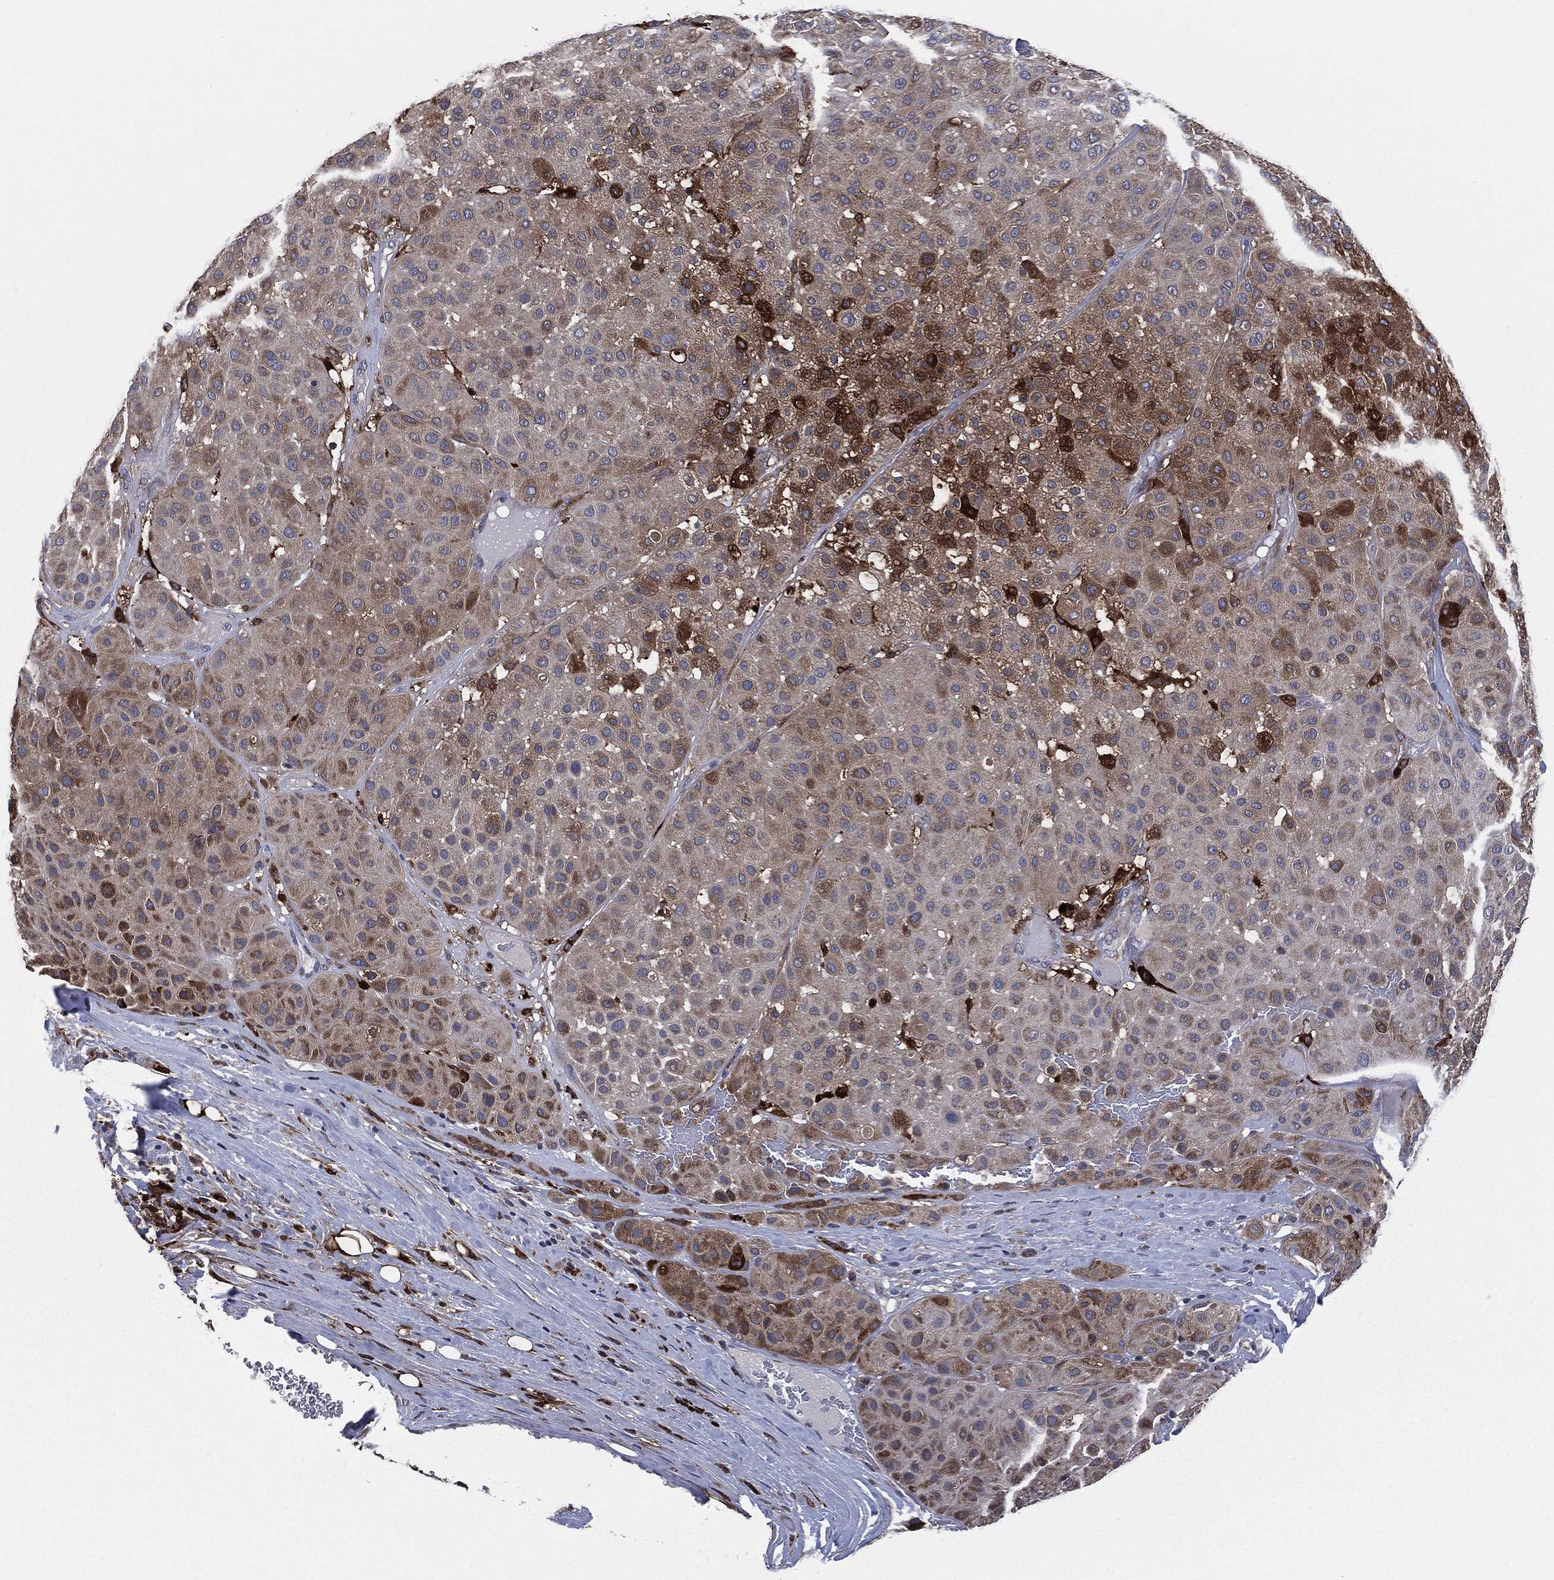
{"staining": {"intensity": "moderate", "quantity": "<25%", "location": "cytoplasmic/membranous"}, "tissue": "melanoma", "cell_type": "Tumor cells", "image_type": "cancer", "snomed": [{"axis": "morphology", "description": "Malignant melanoma, Metastatic site"}, {"axis": "topography", "description": "Smooth muscle"}], "caption": "Immunohistochemistry micrograph of human malignant melanoma (metastatic site) stained for a protein (brown), which exhibits low levels of moderate cytoplasmic/membranous expression in approximately <25% of tumor cells.", "gene": "TMEM11", "patient": {"sex": "male", "age": 41}}